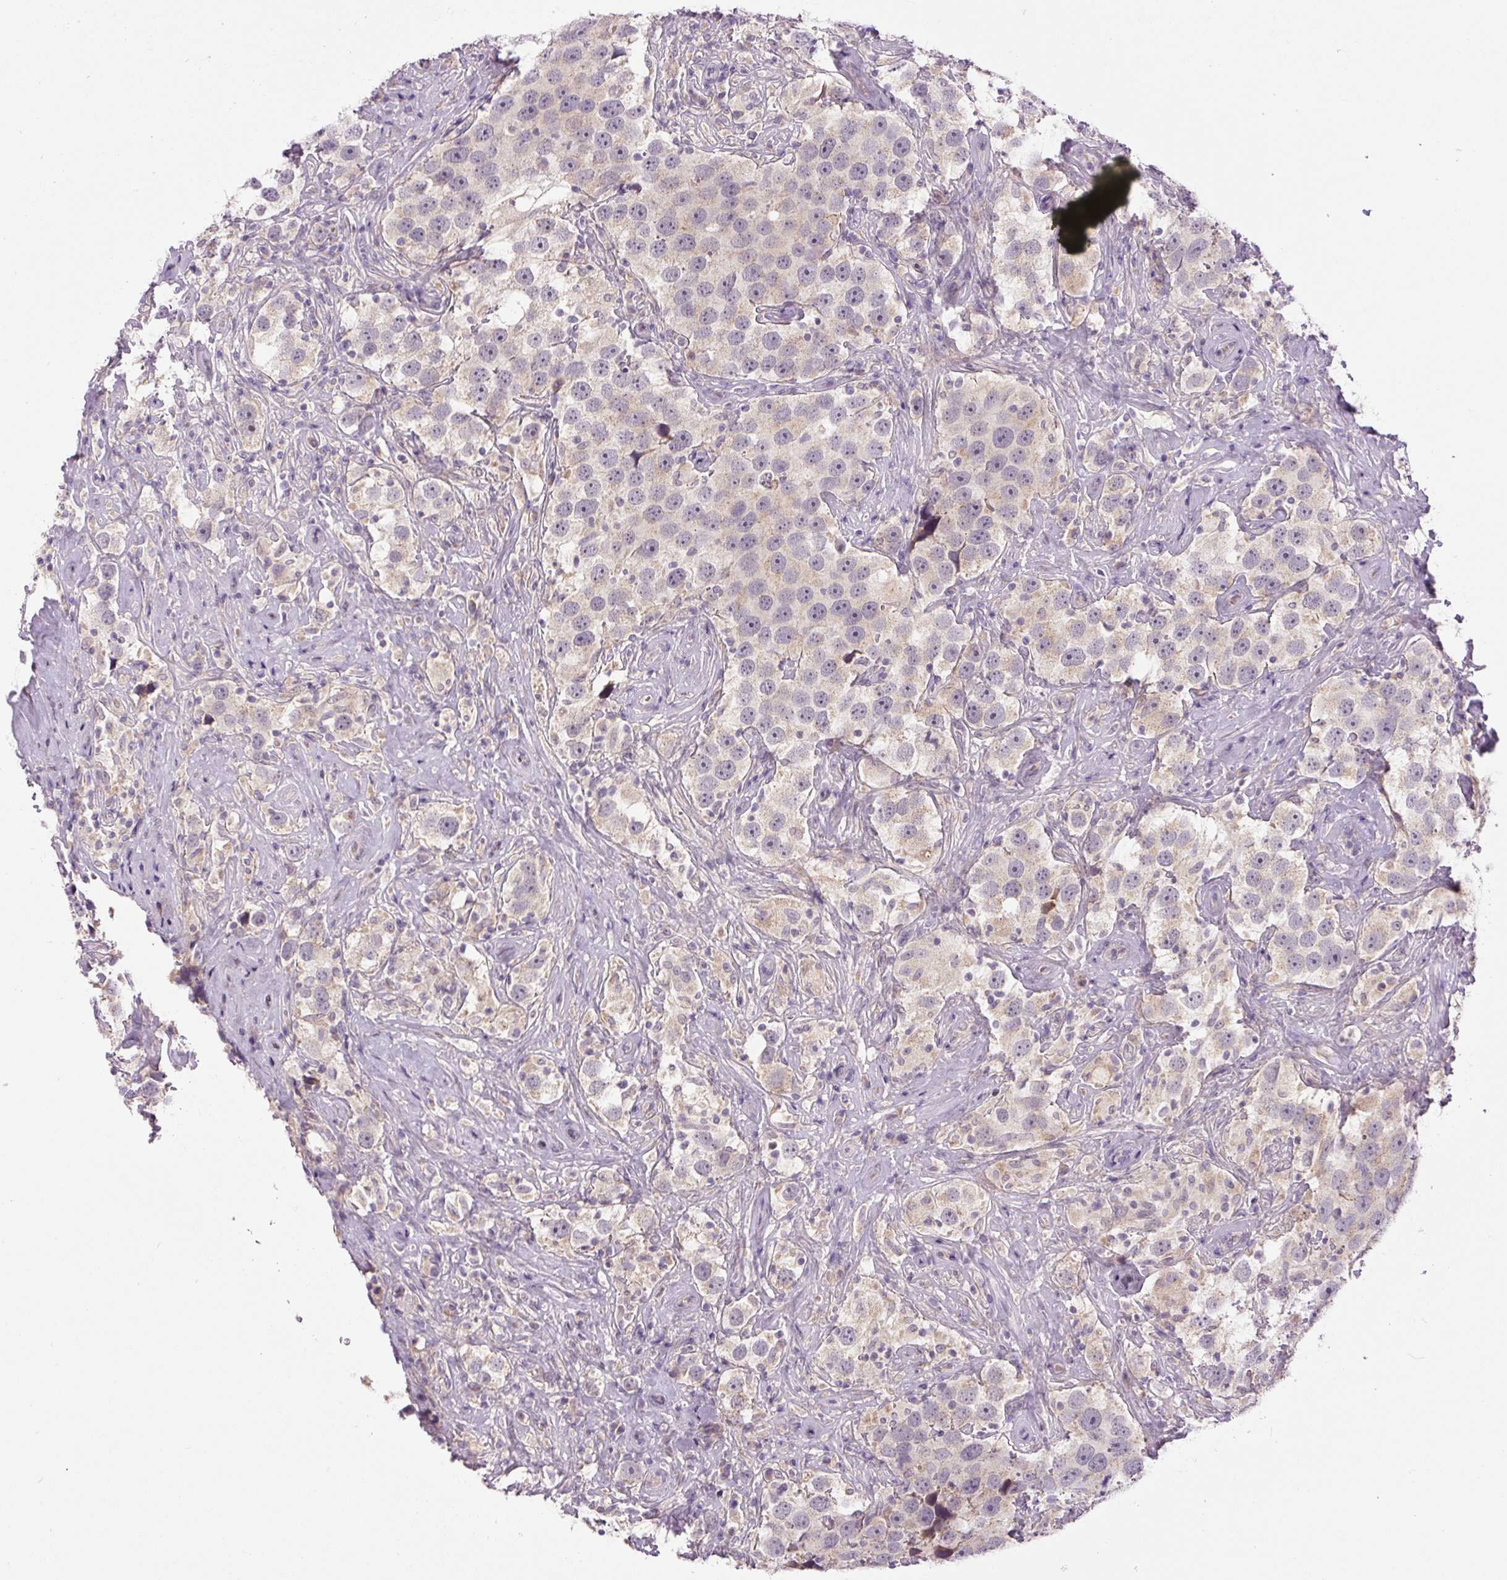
{"staining": {"intensity": "weak", "quantity": "<25%", "location": "cytoplasmic/membranous"}, "tissue": "testis cancer", "cell_type": "Tumor cells", "image_type": "cancer", "snomed": [{"axis": "morphology", "description": "Seminoma, NOS"}, {"axis": "topography", "description": "Testis"}], "caption": "Testis seminoma stained for a protein using immunohistochemistry exhibits no positivity tumor cells.", "gene": "FABP7", "patient": {"sex": "male", "age": 49}}